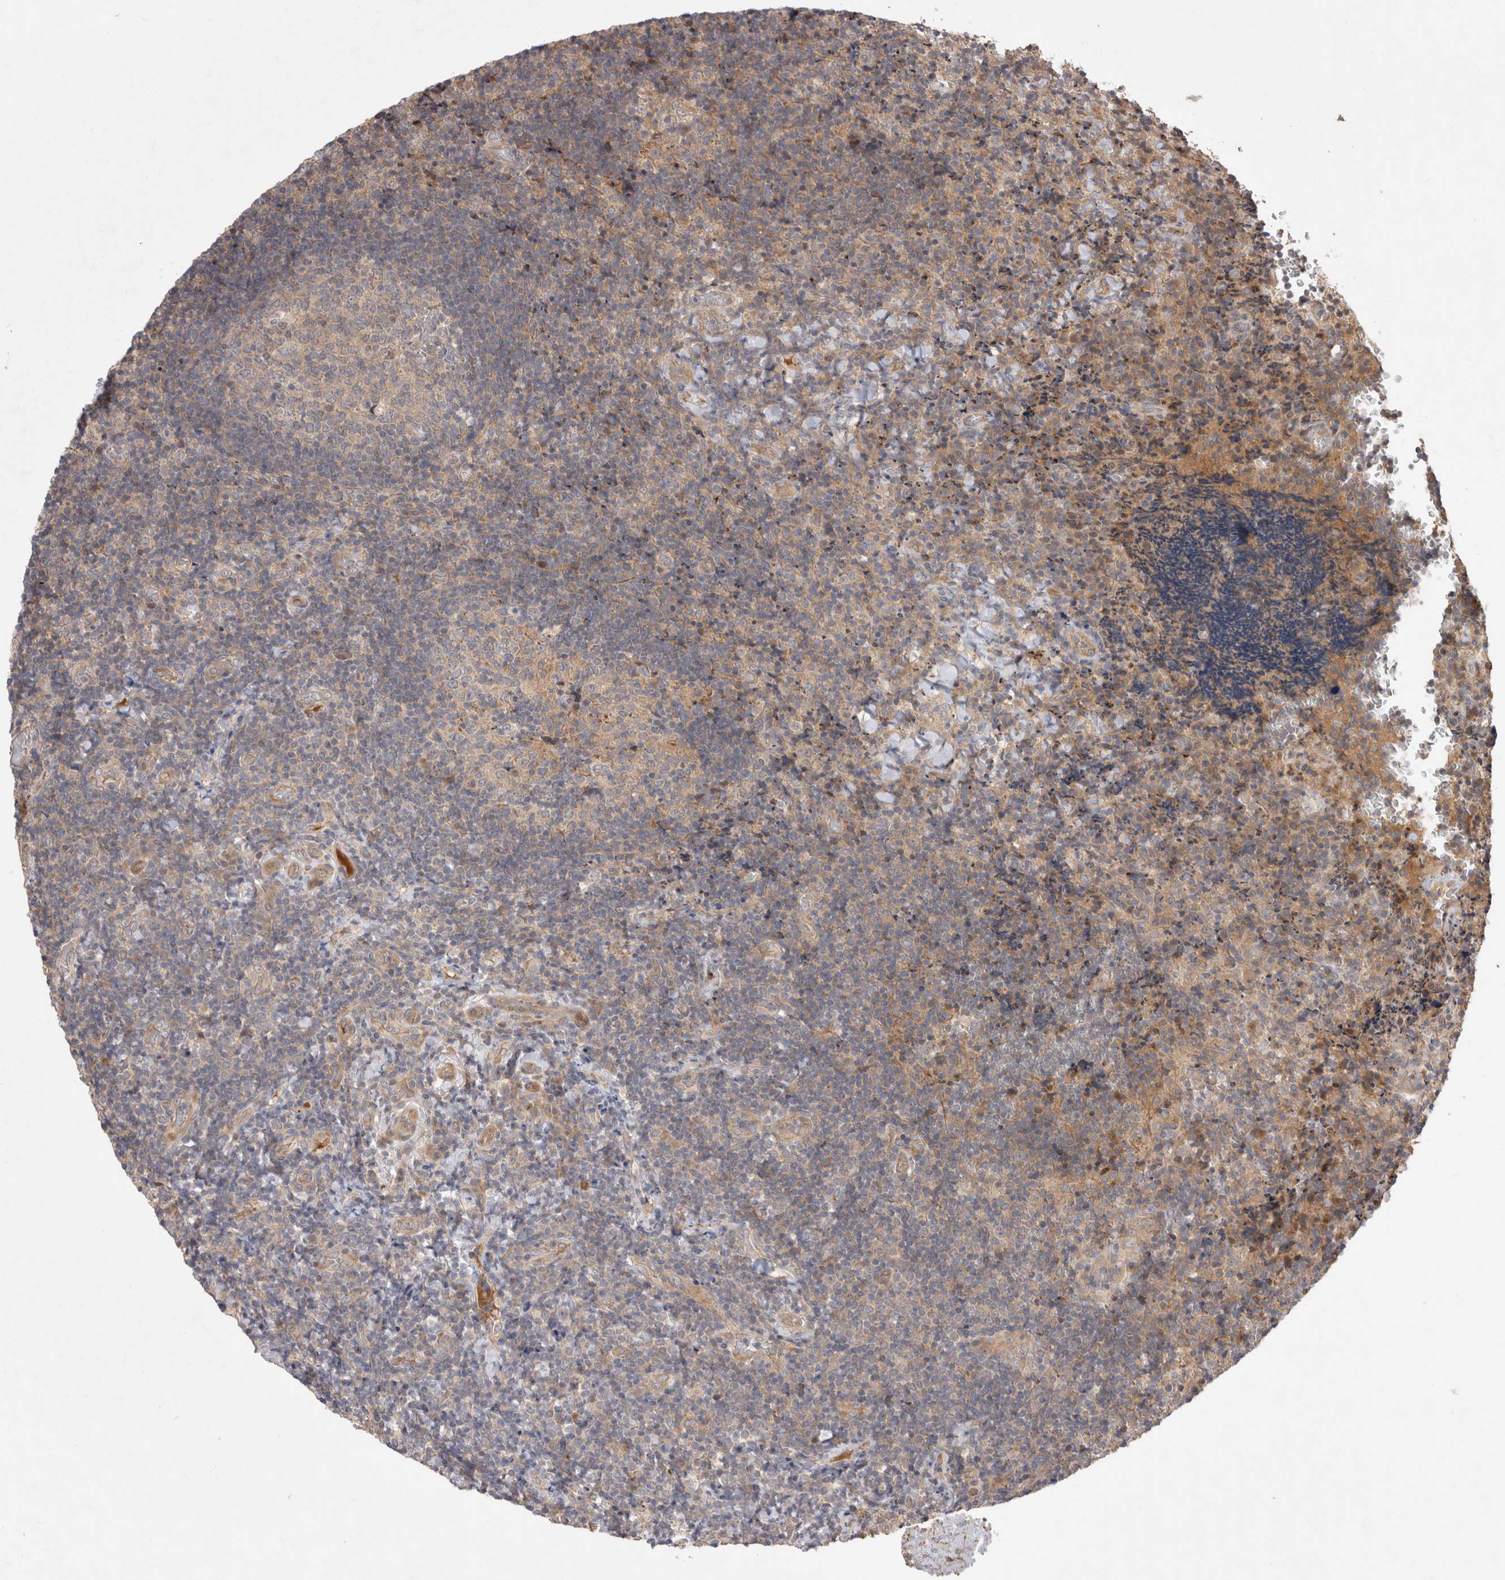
{"staining": {"intensity": "weak", "quantity": "<25%", "location": "cytoplasmic/membranous"}, "tissue": "lymphoma", "cell_type": "Tumor cells", "image_type": "cancer", "snomed": [{"axis": "morphology", "description": "Malignant lymphoma, non-Hodgkin's type, High grade"}, {"axis": "topography", "description": "Tonsil"}], "caption": "High power microscopy histopathology image of an immunohistochemistry photomicrograph of high-grade malignant lymphoma, non-Hodgkin's type, revealing no significant expression in tumor cells.", "gene": "PPP1R42", "patient": {"sex": "female", "age": 36}}